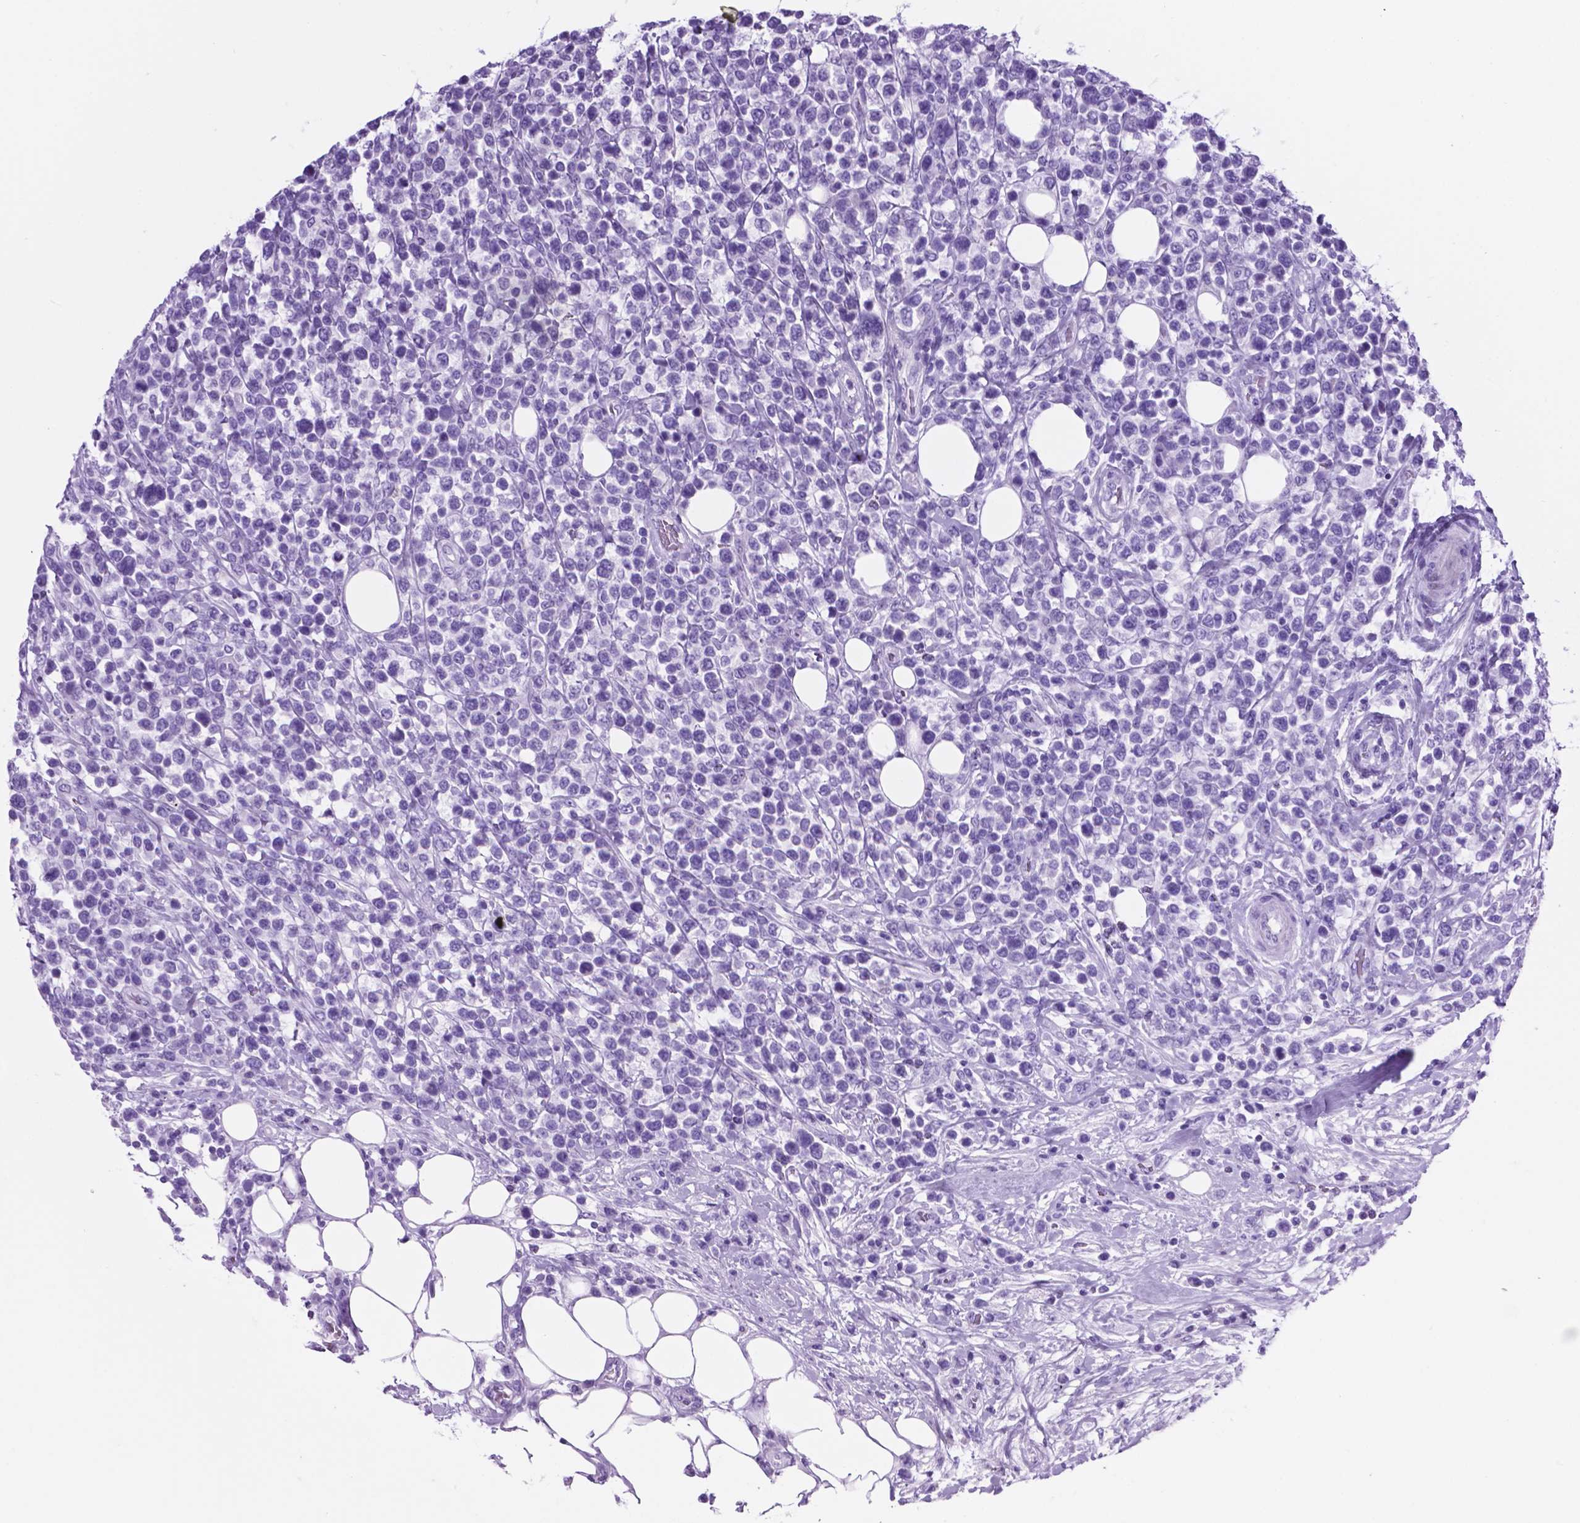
{"staining": {"intensity": "negative", "quantity": "none", "location": "none"}, "tissue": "lymphoma", "cell_type": "Tumor cells", "image_type": "cancer", "snomed": [{"axis": "morphology", "description": "Malignant lymphoma, non-Hodgkin's type, High grade"}, {"axis": "topography", "description": "Soft tissue"}], "caption": "This is an immunohistochemistry photomicrograph of human lymphoma. There is no staining in tumor cells.", "gene": "C17orf107", "patient": {"sex": "female", "age": 56}}